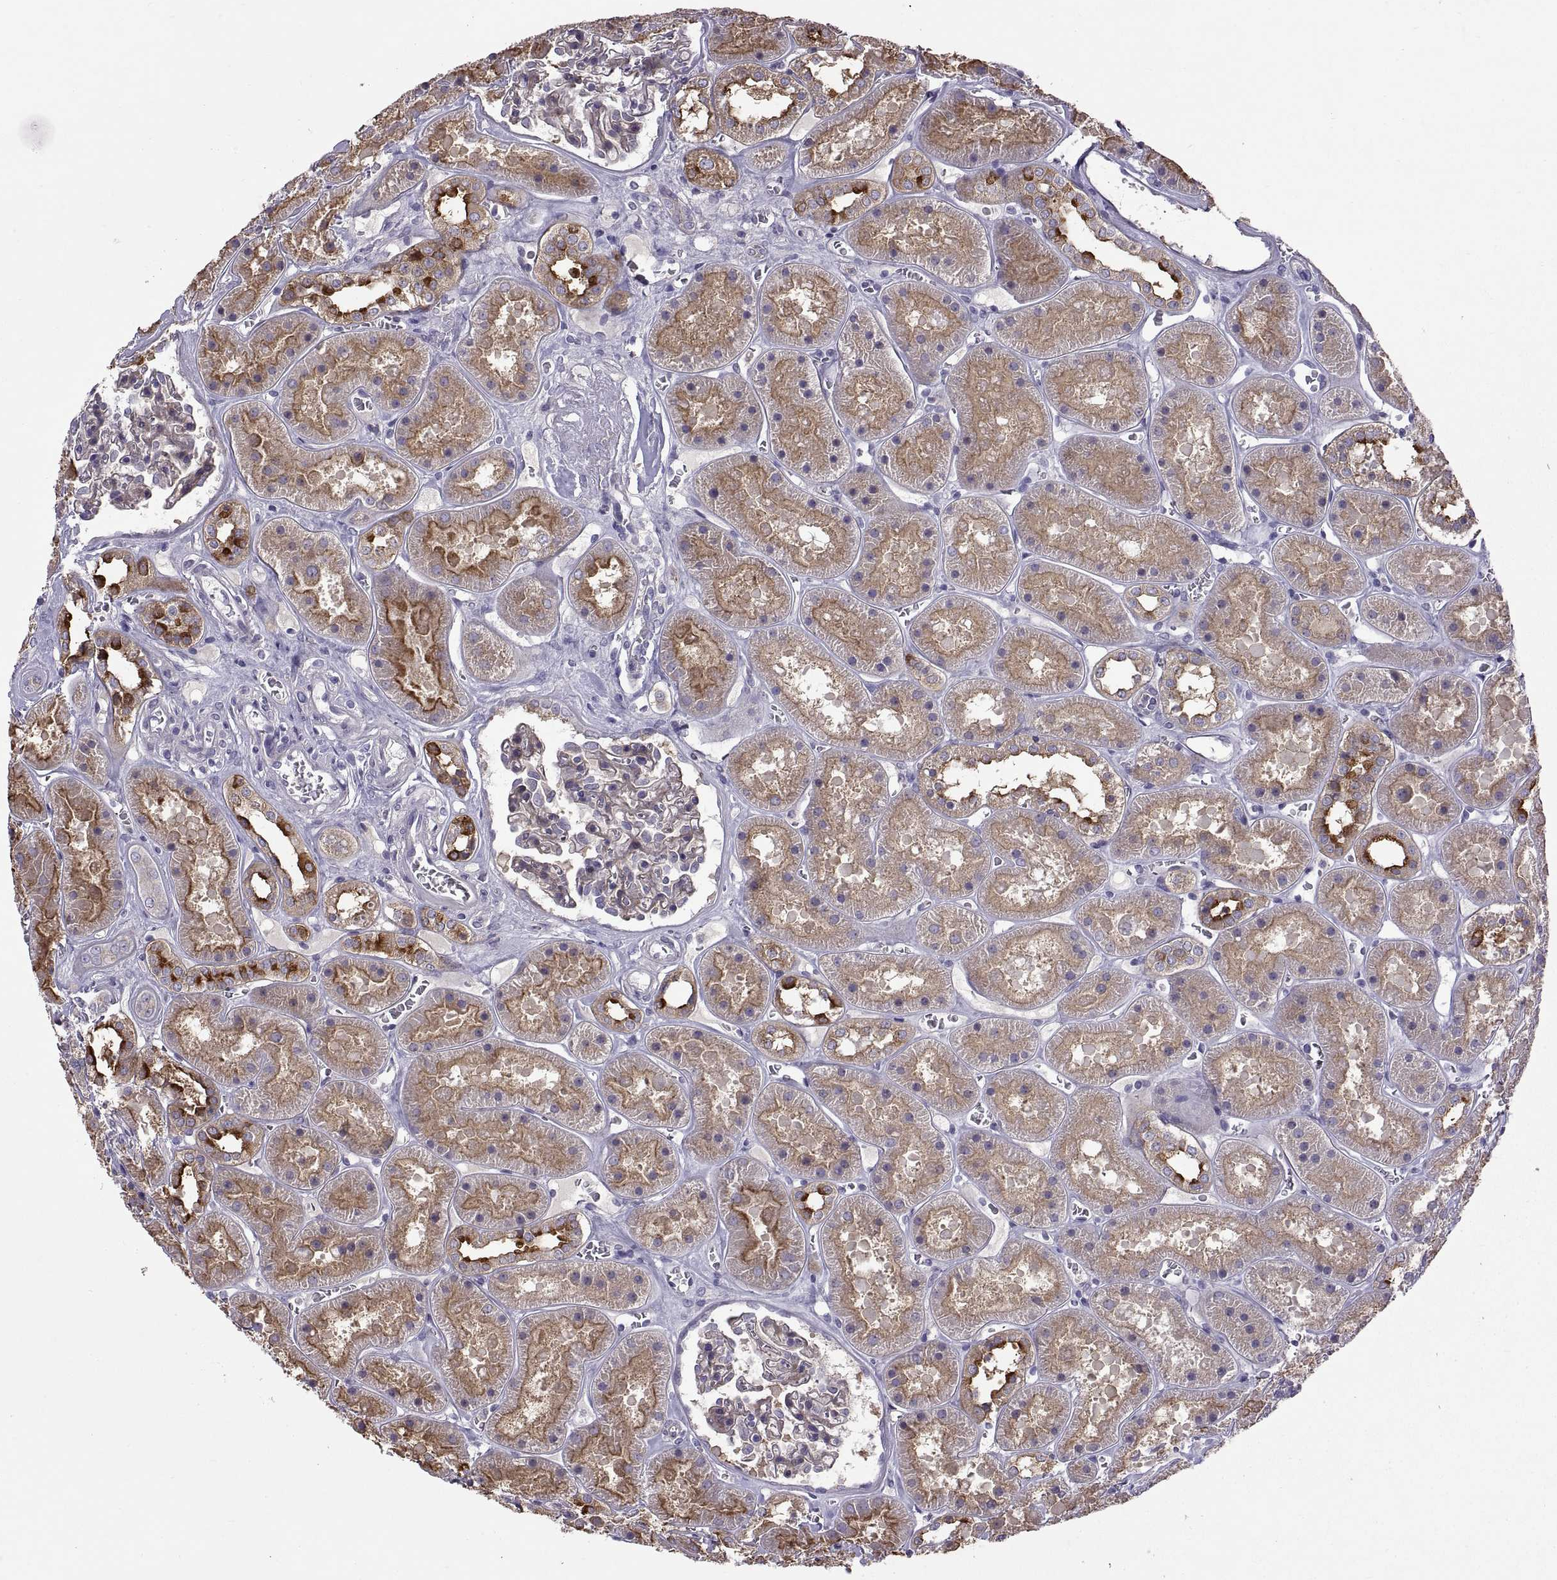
{"staining": {"intensity": "negative", "quantity": "none", "location": "none"}, "tissue": "kidney", "cell_type": "Cells in glomeruli", "image_type": "normal", "snomed": [{"axis": "morphology", "description": "Normal tissue, NOS"}, {"axis": "topography", "description": "Kidney"}], "caption": "IHC of benign kidney exhibits no positivity in cells in glomeruli. Nuclei are stained in blue.", "gene": "ARSL", "patient": {"sex": "female", "age": 41}}